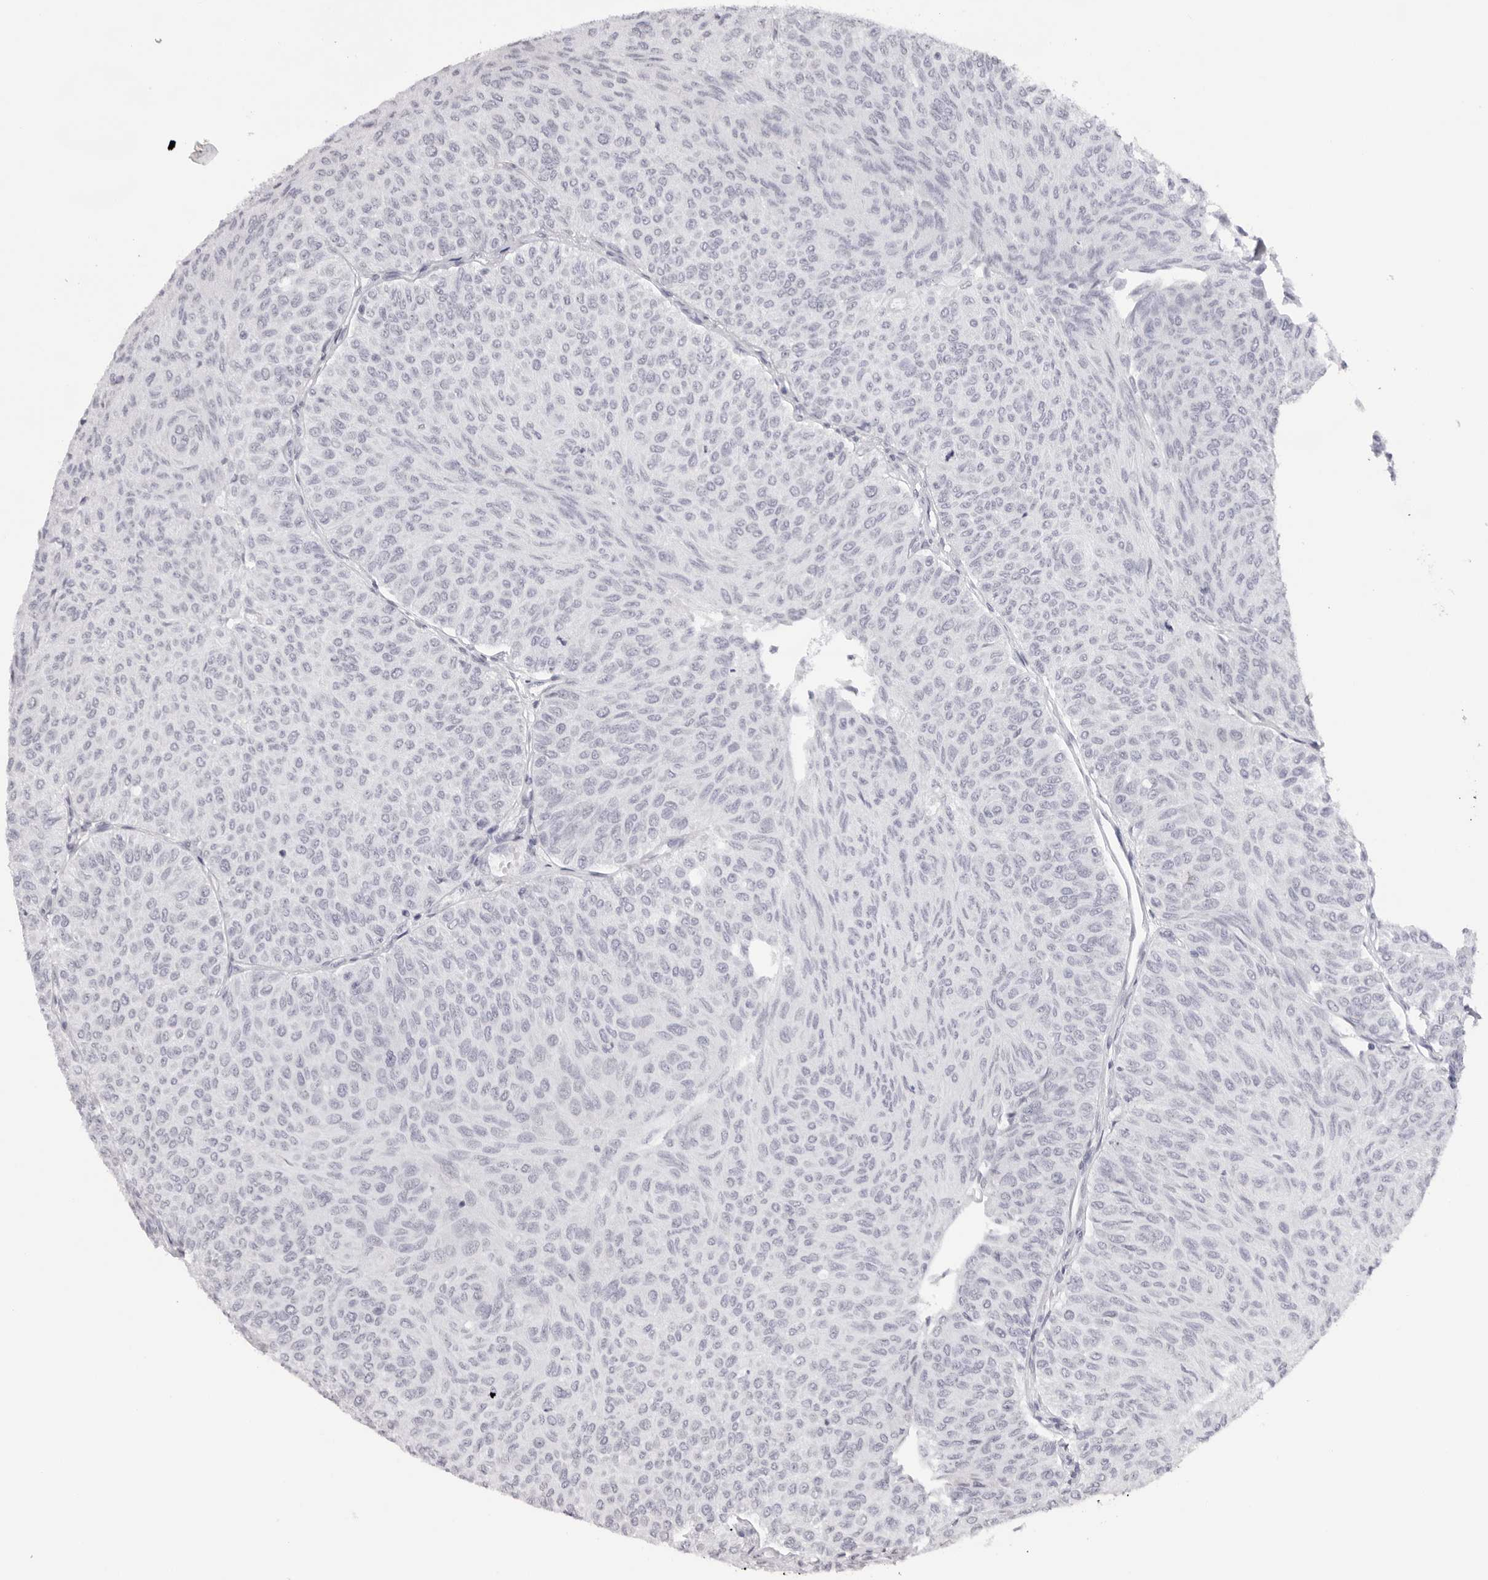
{"staining": {"intensity": "negative", "quantity": "none", "location": "none"}, "tissue": "urothelial cancer", "cell_type": "Tumor cells", "image_type": "cancer", "snomed": [{"axis": "morphology", "description": "Urothelial carcinoma, Low grade"}, {"axis": "topography", "description": "Urinary bladder"}], "caption": "Immunohistochemistry of human urothelial carcinoma (low-grade) exhibits no expression in tumor cells.", "gene": "KLK12", "patient": {"sex": "male", "age": 78}}